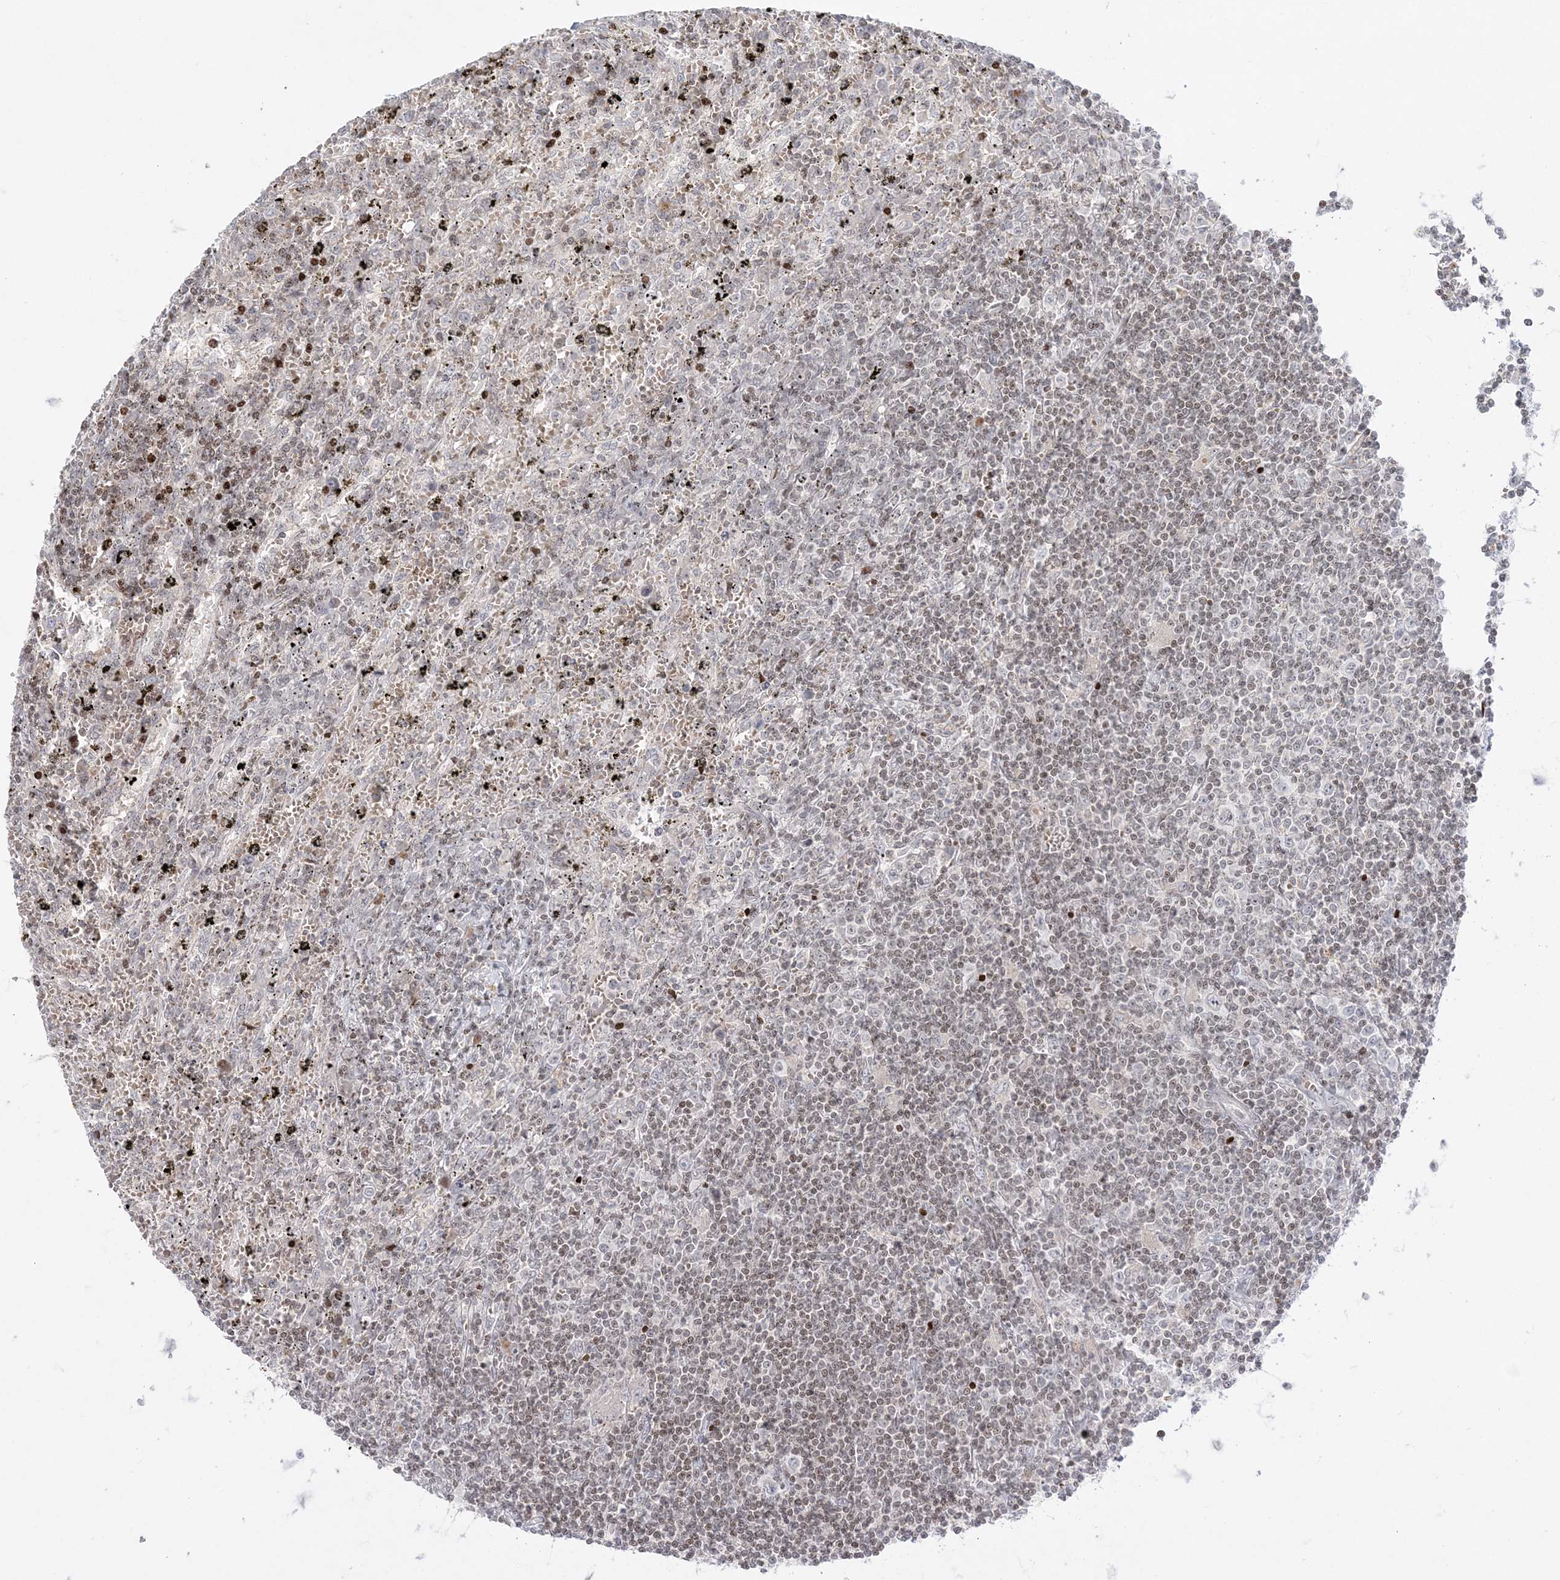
{"staining": {"intensity": "weak", "quantity": ">75%", "location": "nuclear"}, "tissue": "lymphoma", "cell_type": "Tumor cells", "image_type": "cancer", "snomed": [{"axis": "morphology", "description": "Malignant lymphoma, non-Hodgkin's type, Low grade"}, {"axis": "topography", "description": "Spleen"}], "caption": "Lymphoma tissue reveals weak nuclear expression in approximately >75% of tumor cells The staining was performed using DAB (3,3'-diaminobenzidine) to visualize the protein expression in brown, while the nuclei were stained in blue with hematoxylin (Magnification: 20x).", "gene": "SH3BP4", "patient": {"sex": "male", "age": 76}}